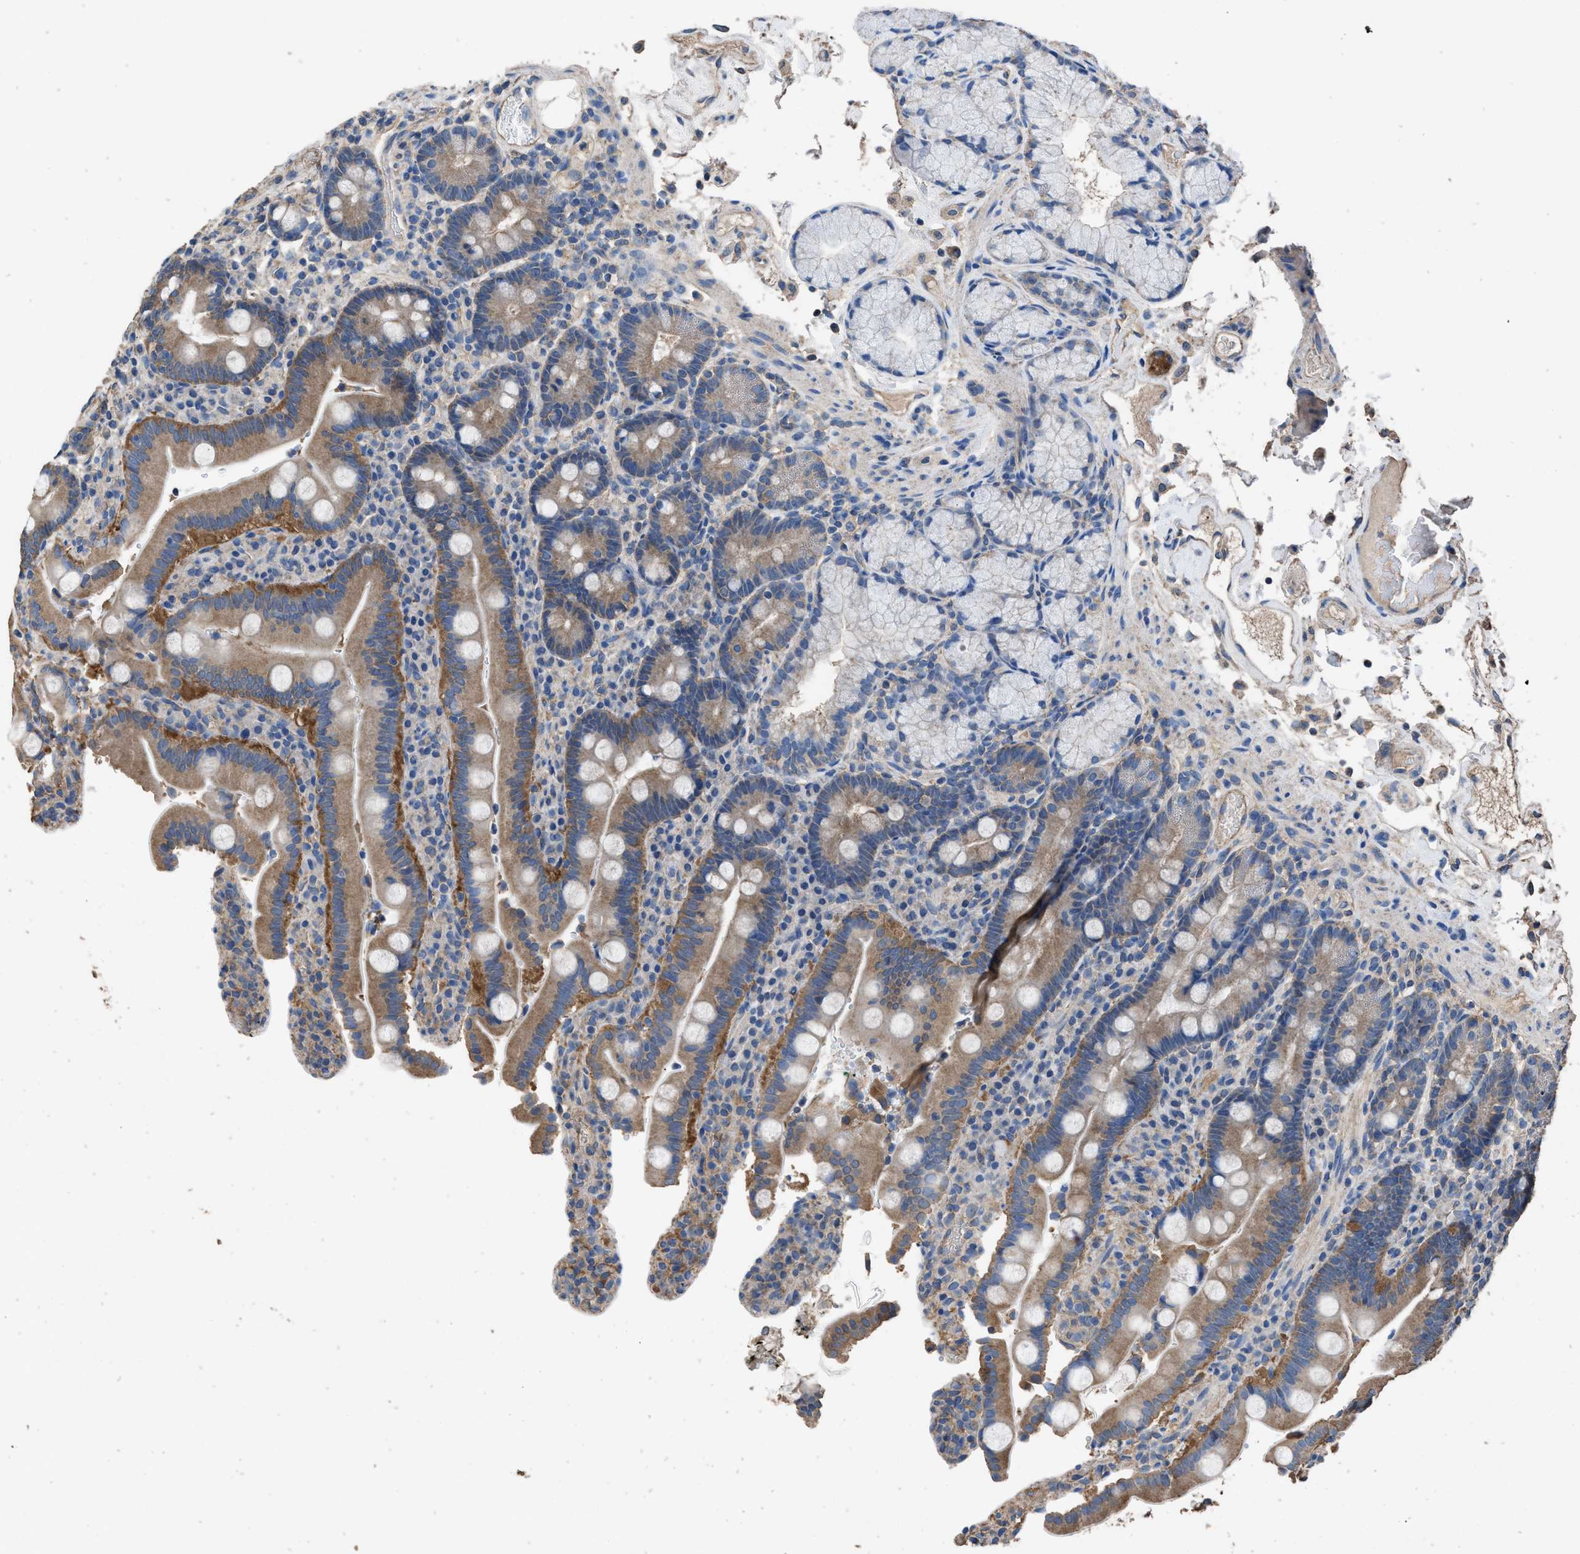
{"staining": {"intensity": "moderate", "quantity": ">75%", "location": "cytoplasmic/membranous"}, "tissue": "duodenum", "cell_type": "Glandular cells", "image_type": "normal", "snomed": [{"axis": "morphology", "description": "Normal tissue, NOS"}, {"axis": "topography", "description": "Small intestine, NOS"}], "caption": "Immunohistochemistry of unremarkable duodenum shows medium levels of moderate cytoplasmic/membranous positivity in approximately >75% of glandular cells.", "gene": "ITSN1", "patient": {"sex": "female", "age": 71}}